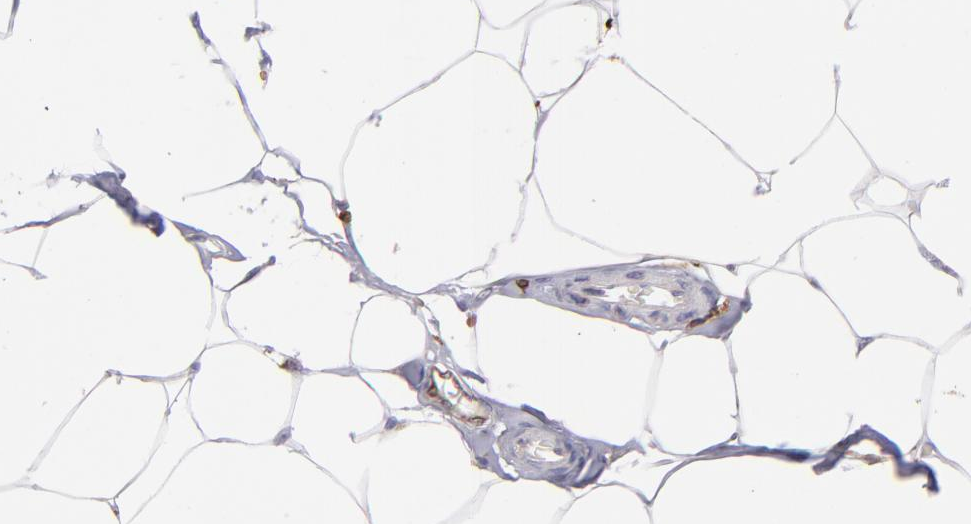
{"staining": {"intensity": "negative", "quantity": "none", "location": "none"}, "tissue": "adipose tissue", "cell_type": "Adipocytes", "image_type": "normal", "snomed": [{"axis": "morphology", "description": "Normal tissue, NOS"}, {"axis": "morphology", "description": "Adenocarcinoma, NOS"}, {"axis": "topography", "description": "Colon"}, {"axis": "topography", "description": "Peripheral nerve tissue"}], "caption": "The histopathology image exhibits no significant staining in adipocytes of adipose tissue.", "gene": "PTGS1", "patient": {"sex": "male", "age": 14}}